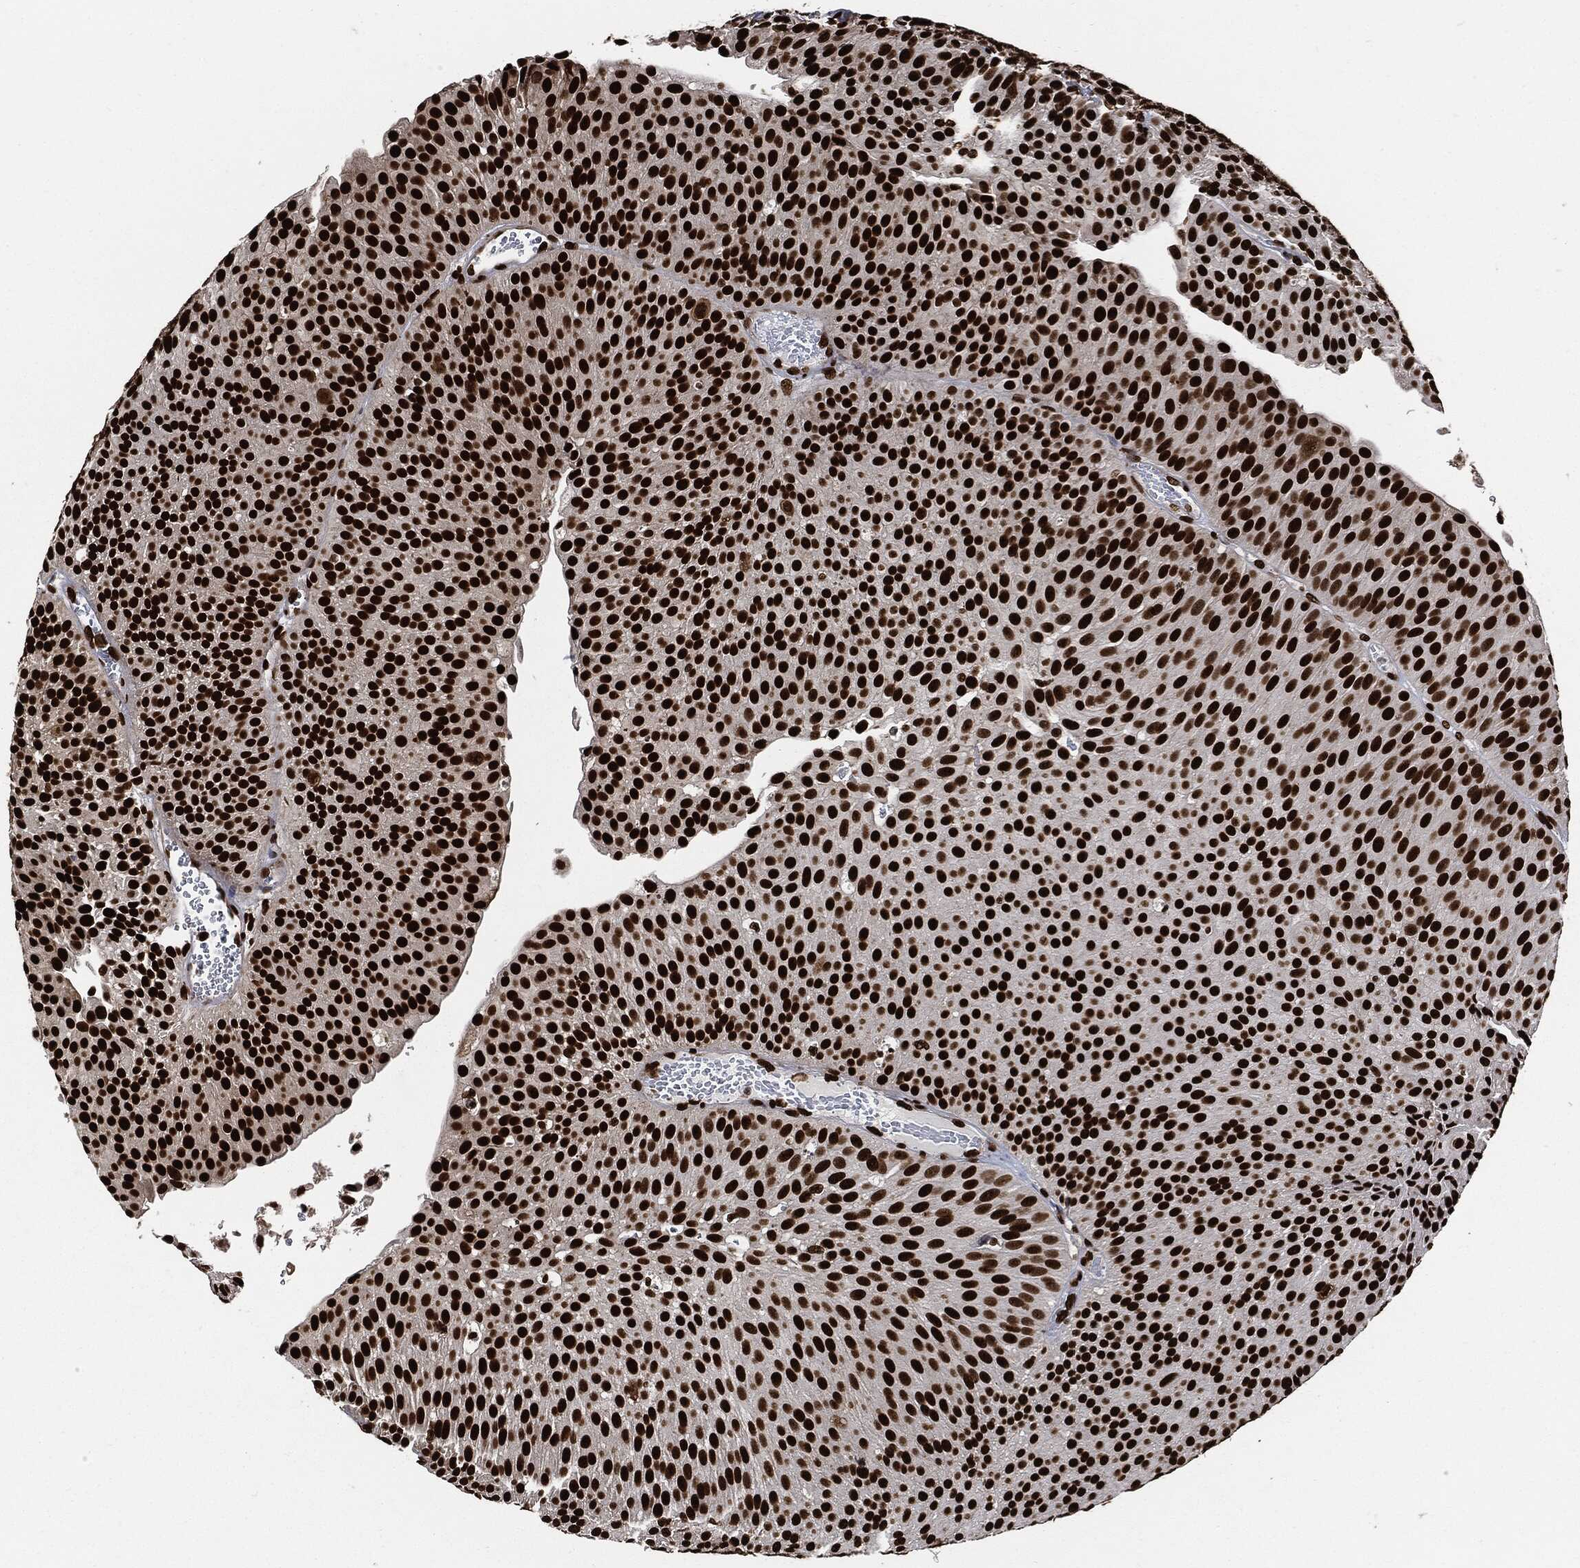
{"staining": {"intensity": "strong", "quantity": ">75%", "location": "nuclear"}, "tissue": "urothelial cancer", "cell_type": "Tumor cells", "image_type": "cancer", "snomed": [{"axis": "morphology", "description": "Urothelial carcinoma, Low grade"}, {"axis": "topography", "description": "Urinary bladder"}], "caption": "IHC of urothelial cancer shows high levels of strong nuclear expression in approximately >75% of tumor cells.", "gene": "RECQL", "patient": {"sex": "male", "age": 65}}